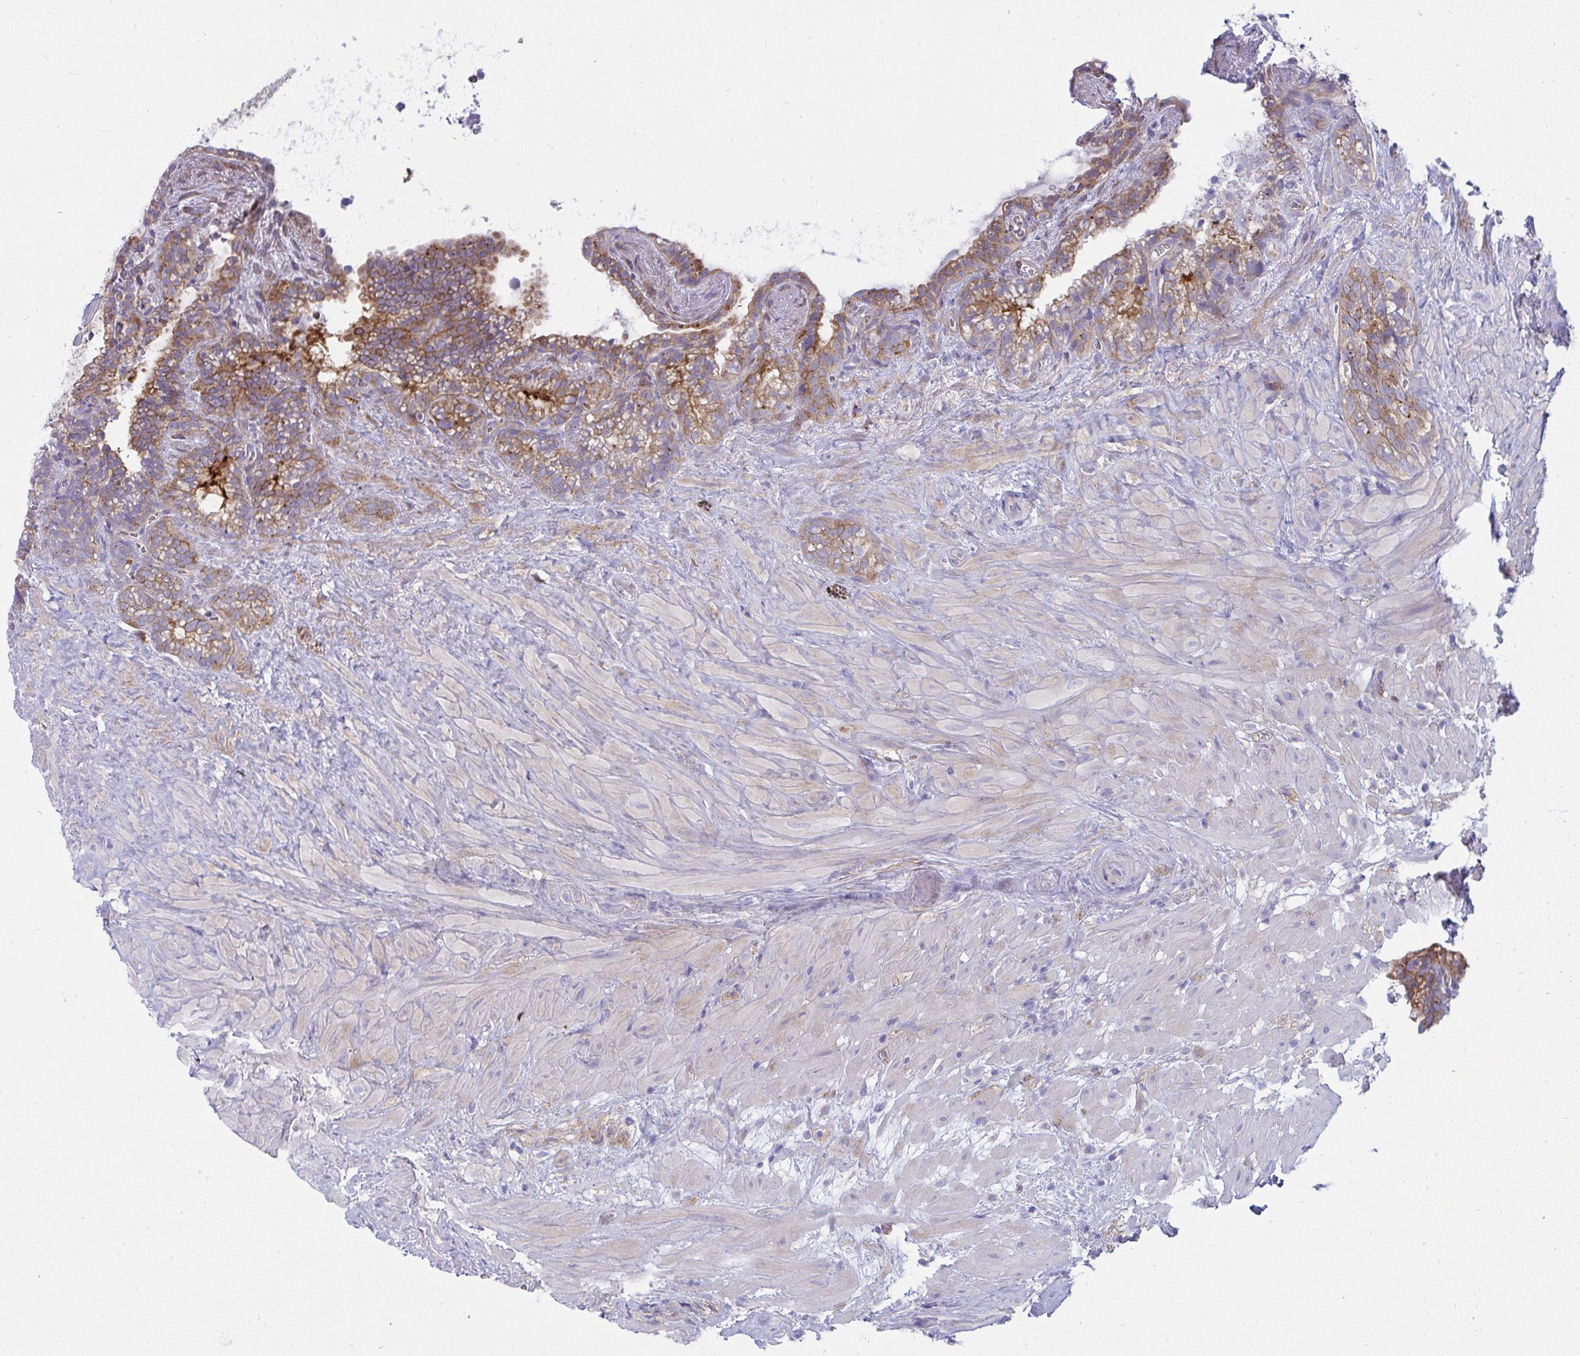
{"staining": {"intensity": "moderate", "quantity": ">75%", "location": "cytoplasmic/membranous"}, "tissue": "seminal vesicle", "cell_type": "Glandular cells", "image_type": "normal", "snomed": [{"axis": "morphology", "description": "Normal tissue, NOS"}, {"axis": "topography", "description": "Seminal veicle"}], "caption": "Glandular cells reveal medium levels of moderate cytoplasmic/membranous positivity in about >75% of cells in normal seminal vesicle. Immunohistochemistry (ihc) stains the protein in brown and the nuclei are stained blue.", "gene": "GAB1", "patient": {"sex": "male", "age": 76}}